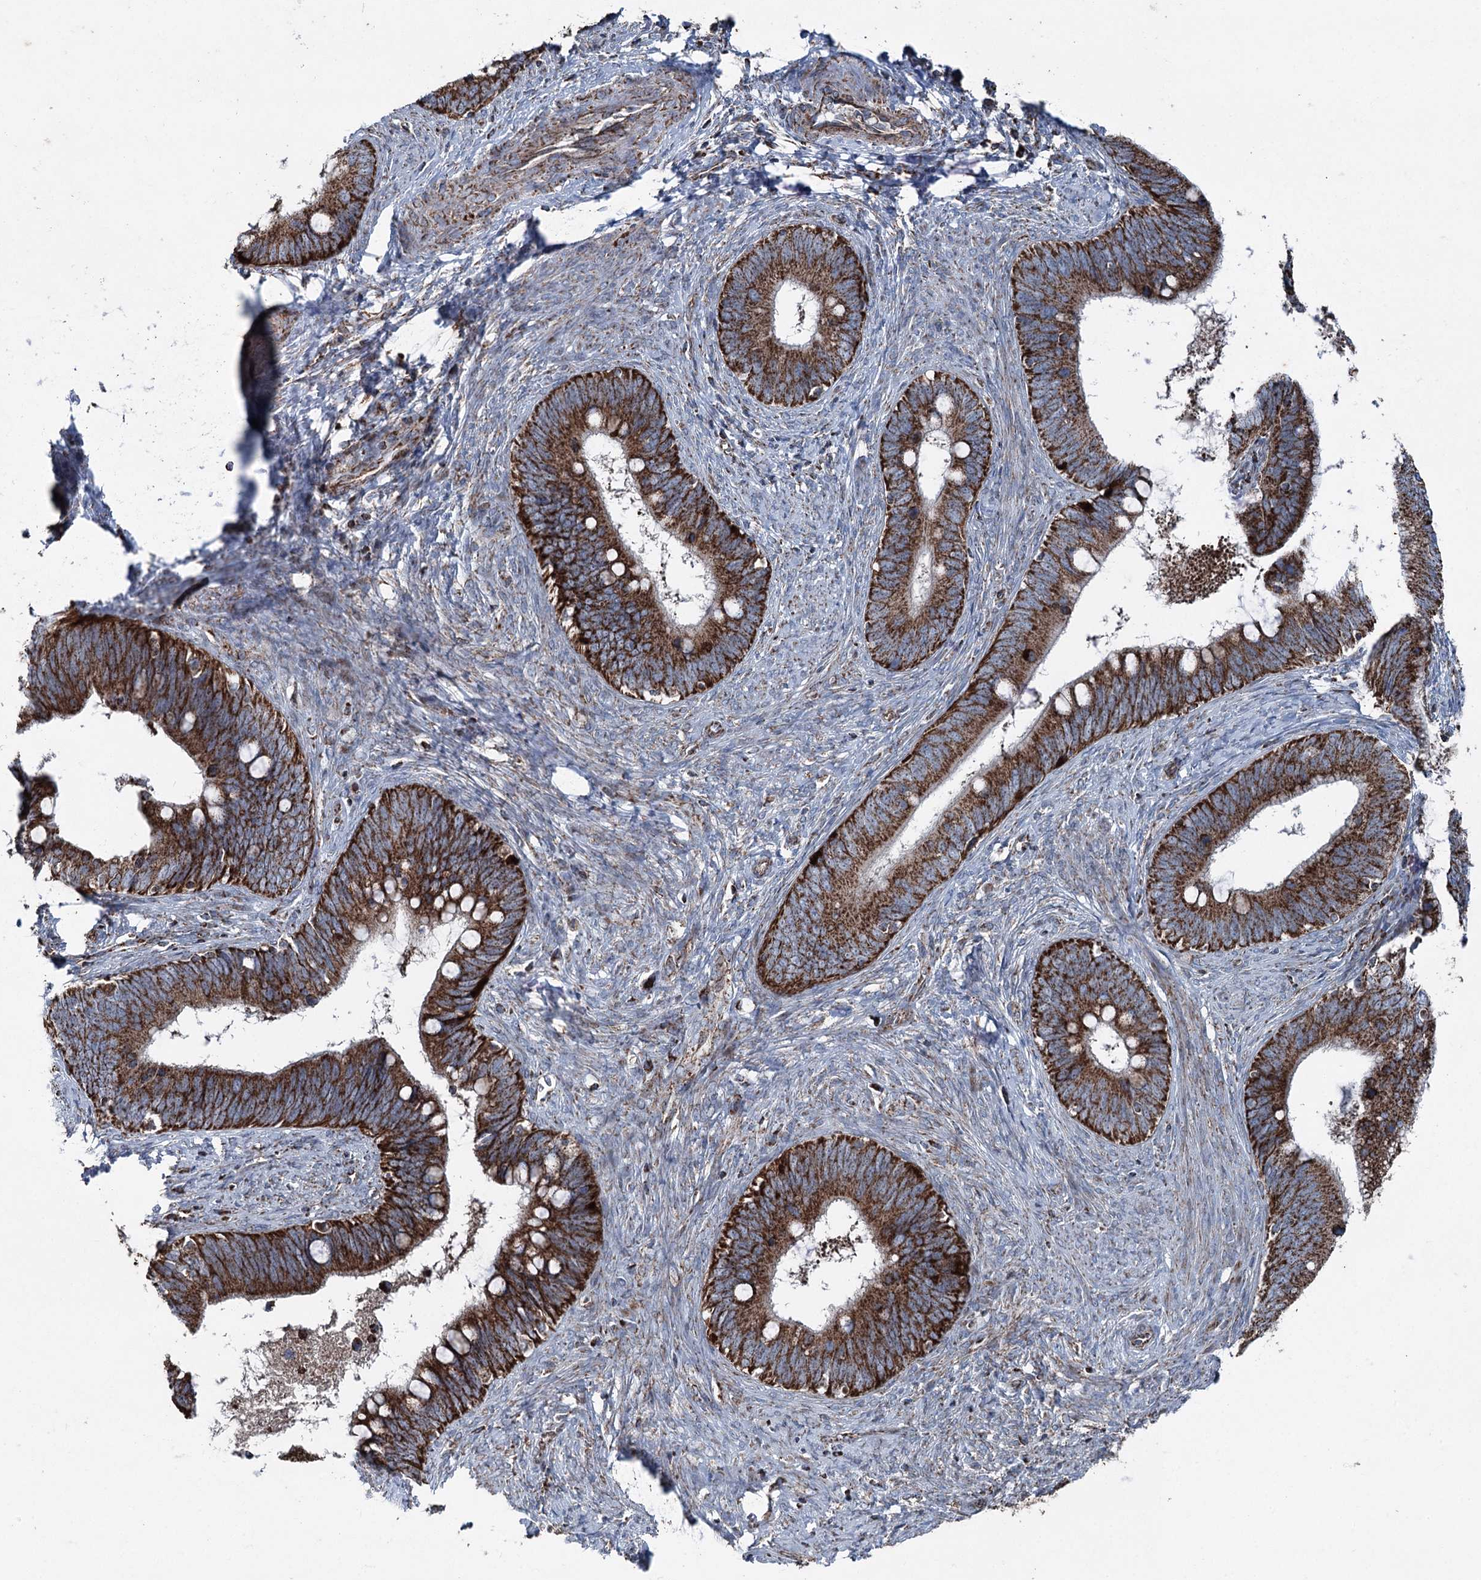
{"staining": {"intensity": "strong", "quantity": ">75%", "location": "cytoplasmic/membranous"}, "tissue": "cervical cancer", "cell_type": "Tumor cells", "image_type": "cancer", "snomed": [{"axis": "morphology", "description": "Adenocarcinoma, NOS"}, {"axis": "topography", "description": "Cervix"}], "caption": "Immunohistochemistry (DAB) staining of adenocarcinoma (cervical) demonstrates strong cytoplasmic/membranous protein staining in about >75% of tumor cells. The protein is shown in brown color, while the nuclei are stained blue.", "gene": "UCN3", "patient": {"sex": "female", "age": 42}}